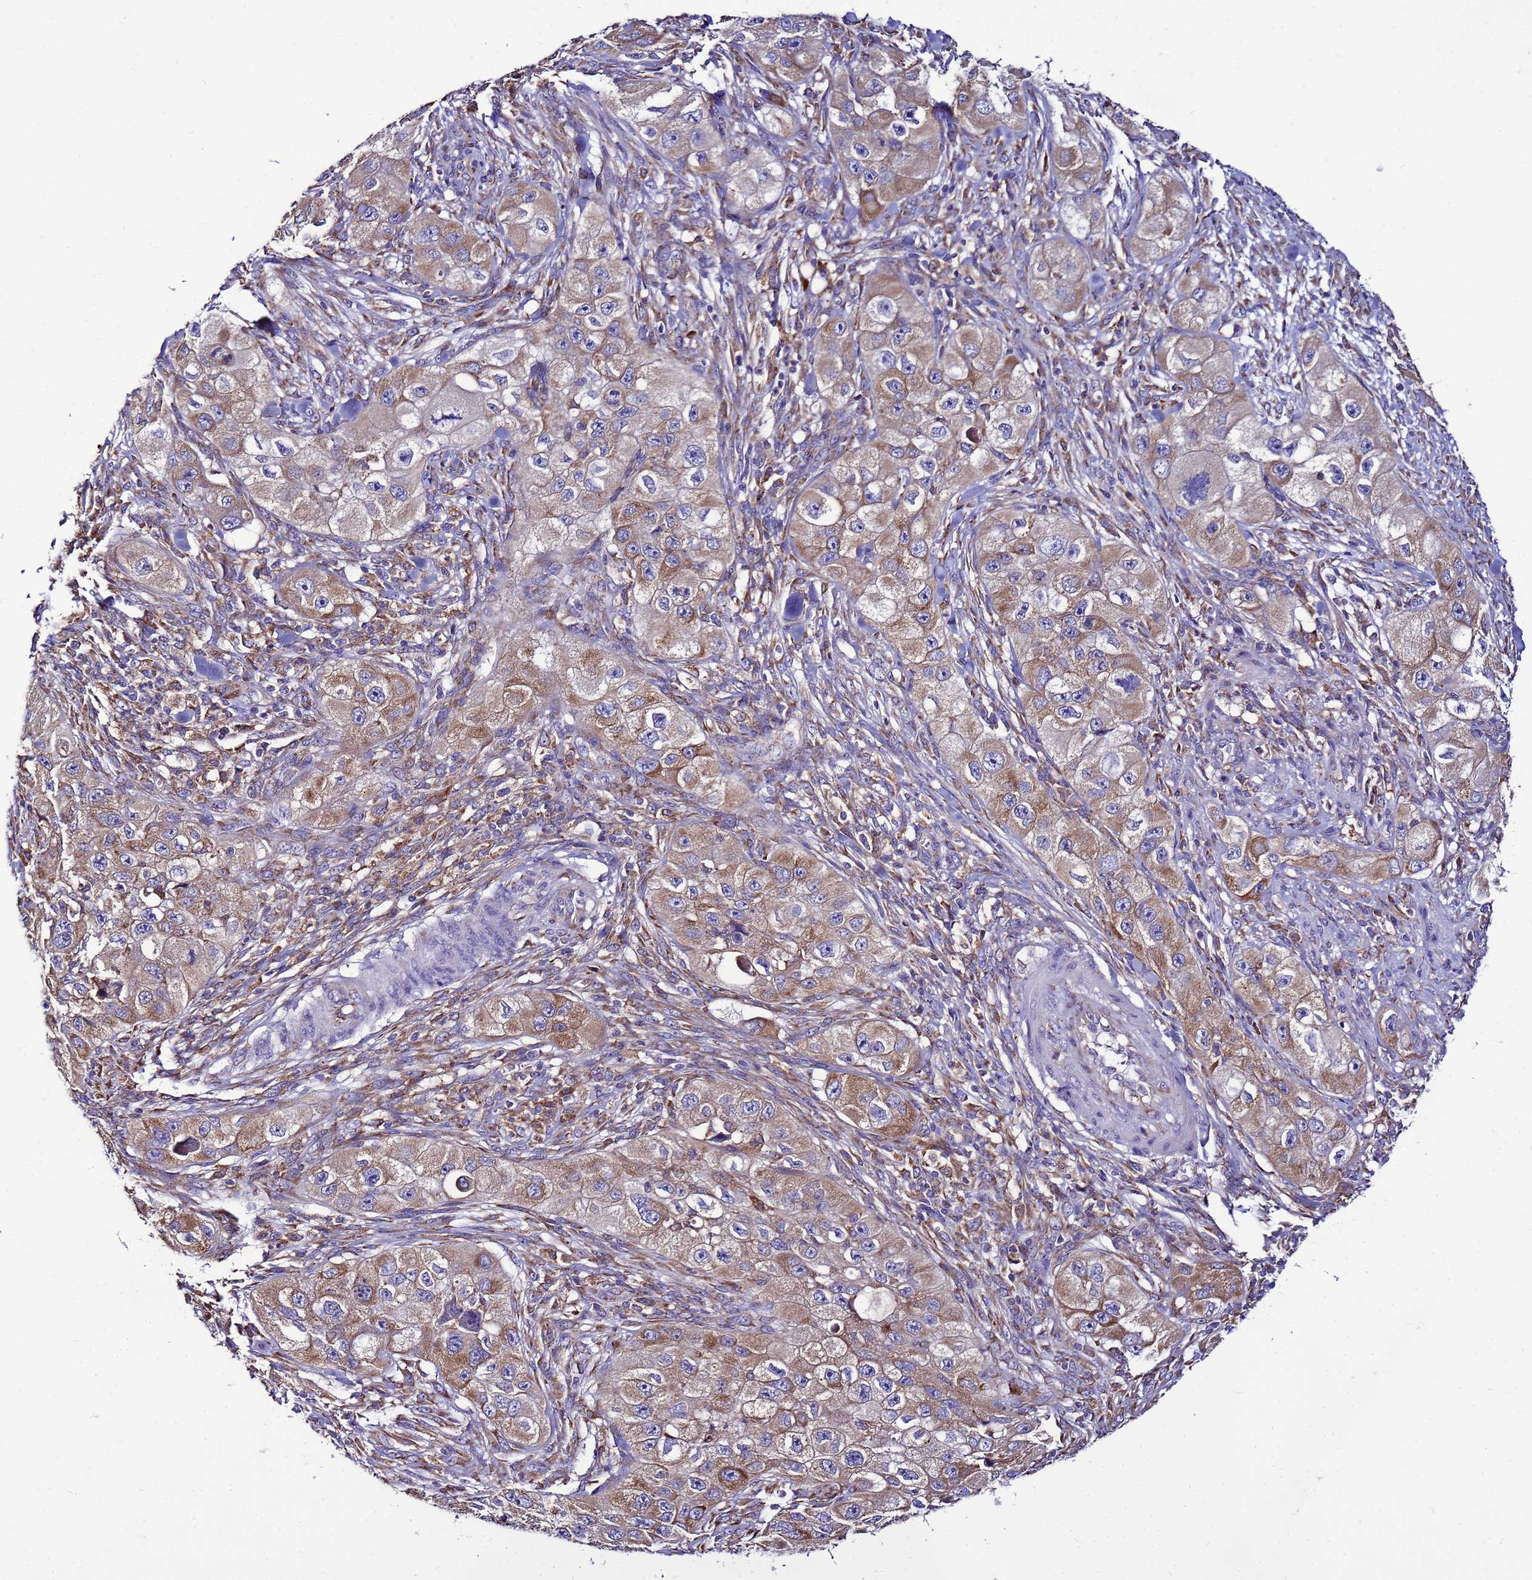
{"staining": {"intensity": "moderate", "quantity": "25%-75%", "location": "cytoplasmic/membranous"}, "tissue": "skin cancer", "cell_type": "Tumor cells", "image_type": "cancer", "snomed": [{"axis": "morphology", "description": "Squamous cell carcinoma, NOS"}, {"axis": "topography", "description": "Skin"}, {"axis": "topography", "description": "Subcutis"}], "caption": "Immunohistochemical staining of human skin cancer reveals moderate cytoplasmic/membranous protein expression in about 25%-75% of tumor cells.", "gene": "ANTKMT", "patient": {"sex": "male", "age": 73}}